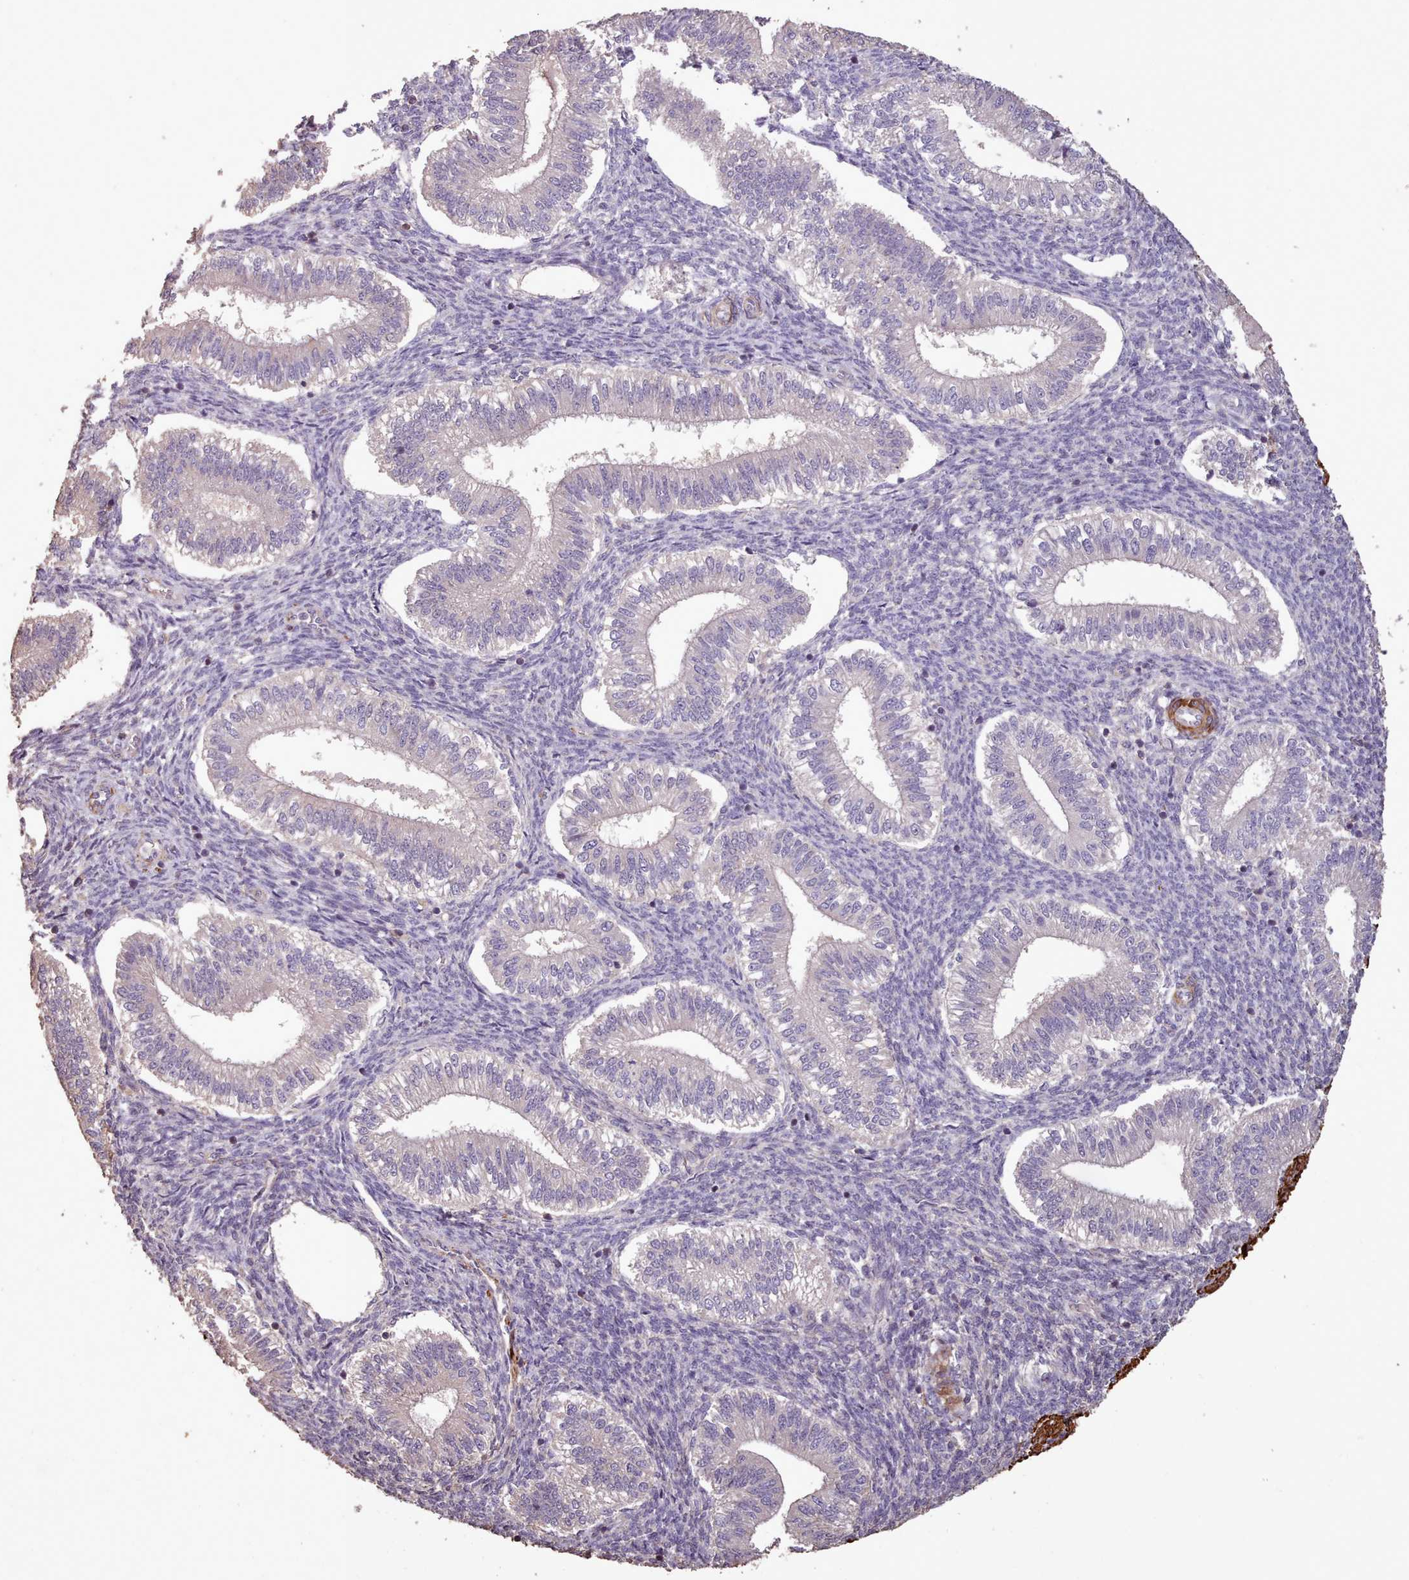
{"staining": {"intensity": "weak", "quantity": "<25%", "location": "cytoplasmic/membranous"}, "tissue": "endometrium", "cell_type": "Cells in endometrial stroma", "image_type": "normal", "snomed": [{"axis": "morphology", "description": "Normal tissue, NOS"}, {"axis": "topography", "description": "Endometrium"}], "caption": "Cells in endometrial stroma show no significant staining in normal endometrium.", "gene": "NLRC4", "patient": {"sex": "female", "age": 25}}